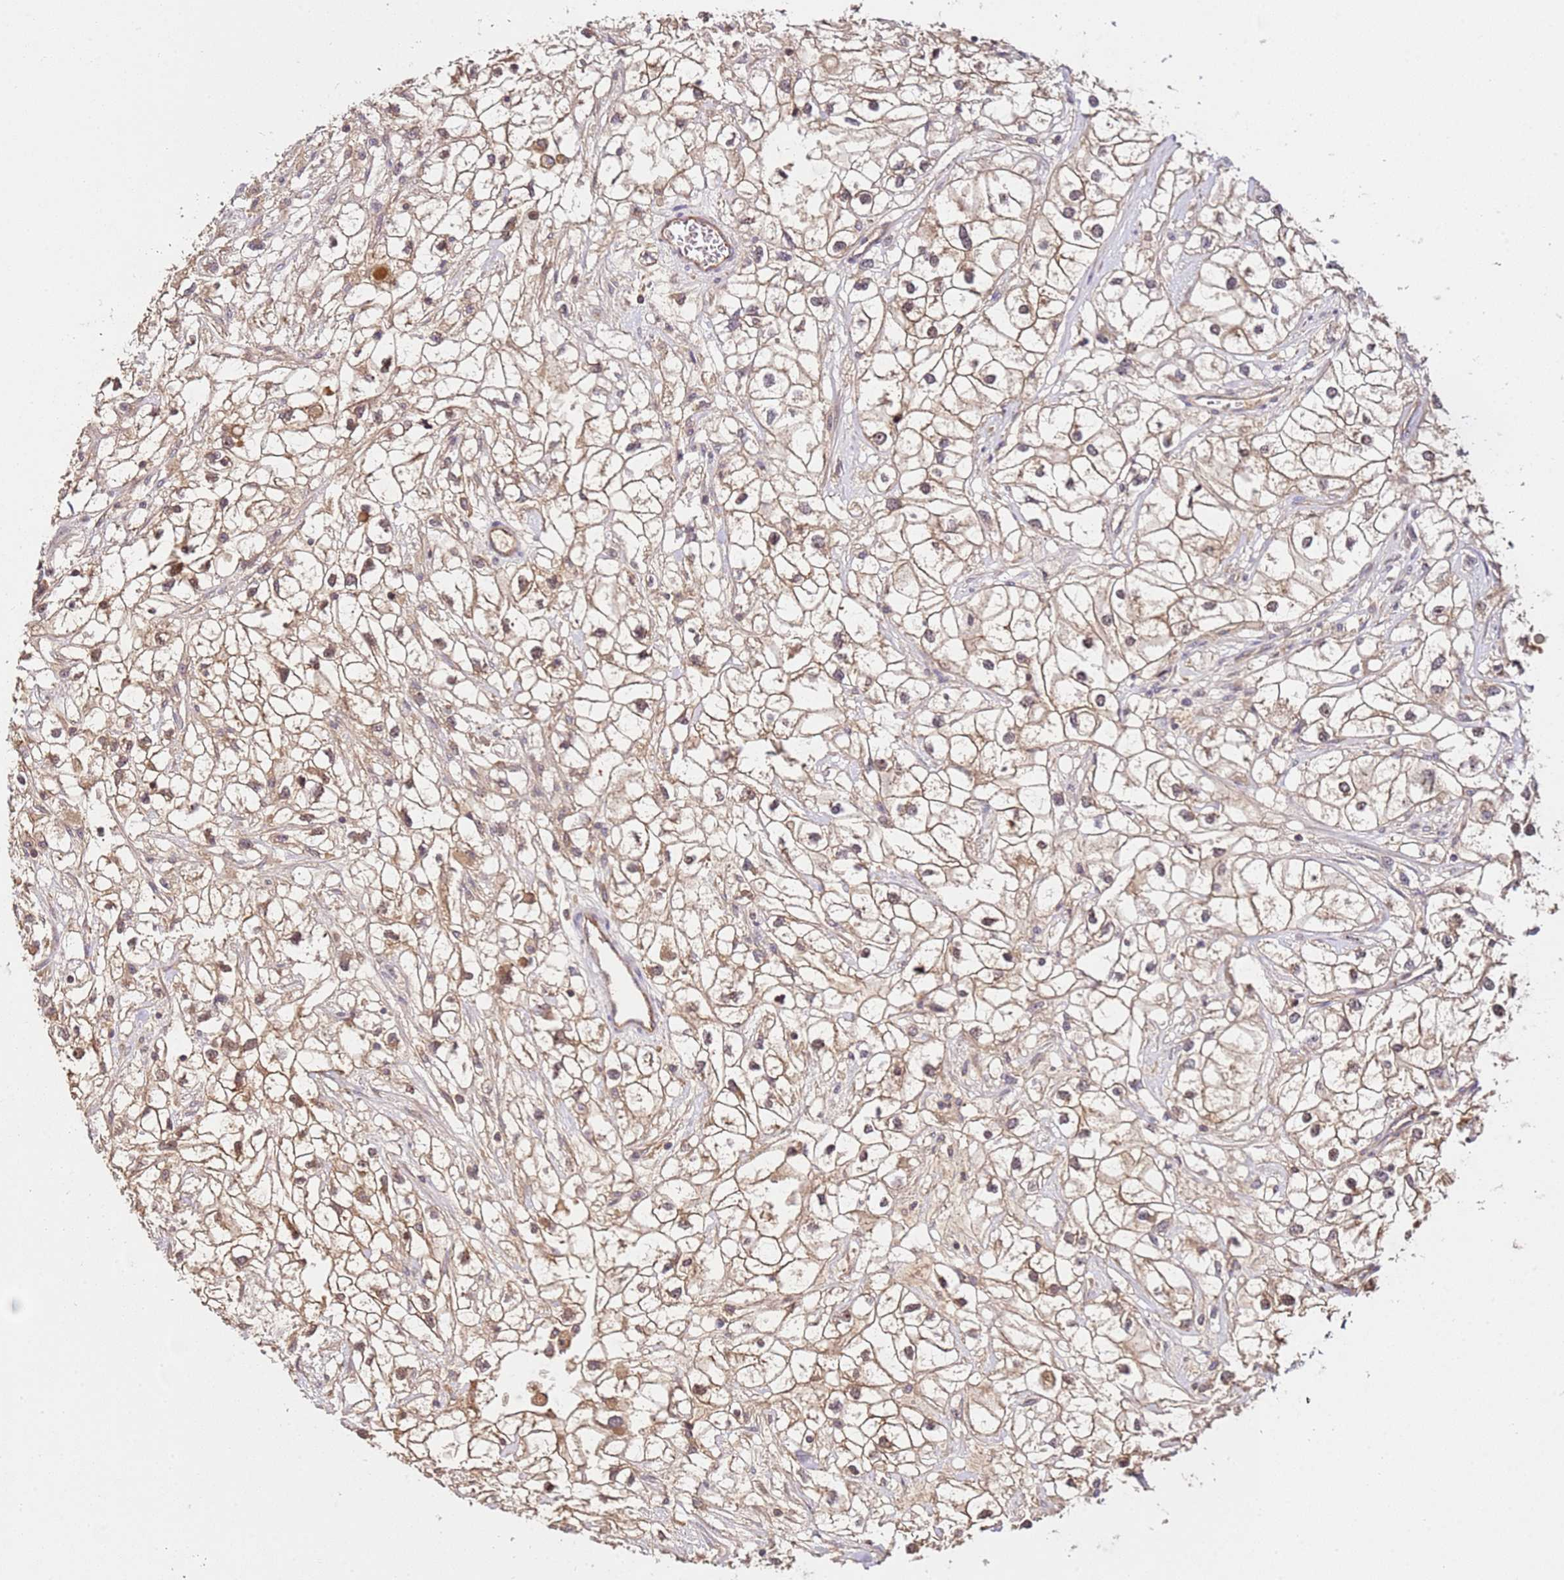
{"staining": {"intensity": "moderate", "quantity": ">75%", "location": "cytoplasmic/membranous"}, "tissue": "renal cancer", "cell_type": "Tumor cells", "image_type": "cancer", "snomed": [{"axis": "morphology", "description": "Adenocarcinoma, NOS"}, {"axis": "topography", "description": "Kidney"}], "caption": "Renal cancer (adenocarcinoma) stained with a brown dye exhibits moderate cytoplasmic/membranous positive positivity in approximately >75% of tumor cells.", "gene": "DDX27", "patient": {"sex": "male", "age": 59}}